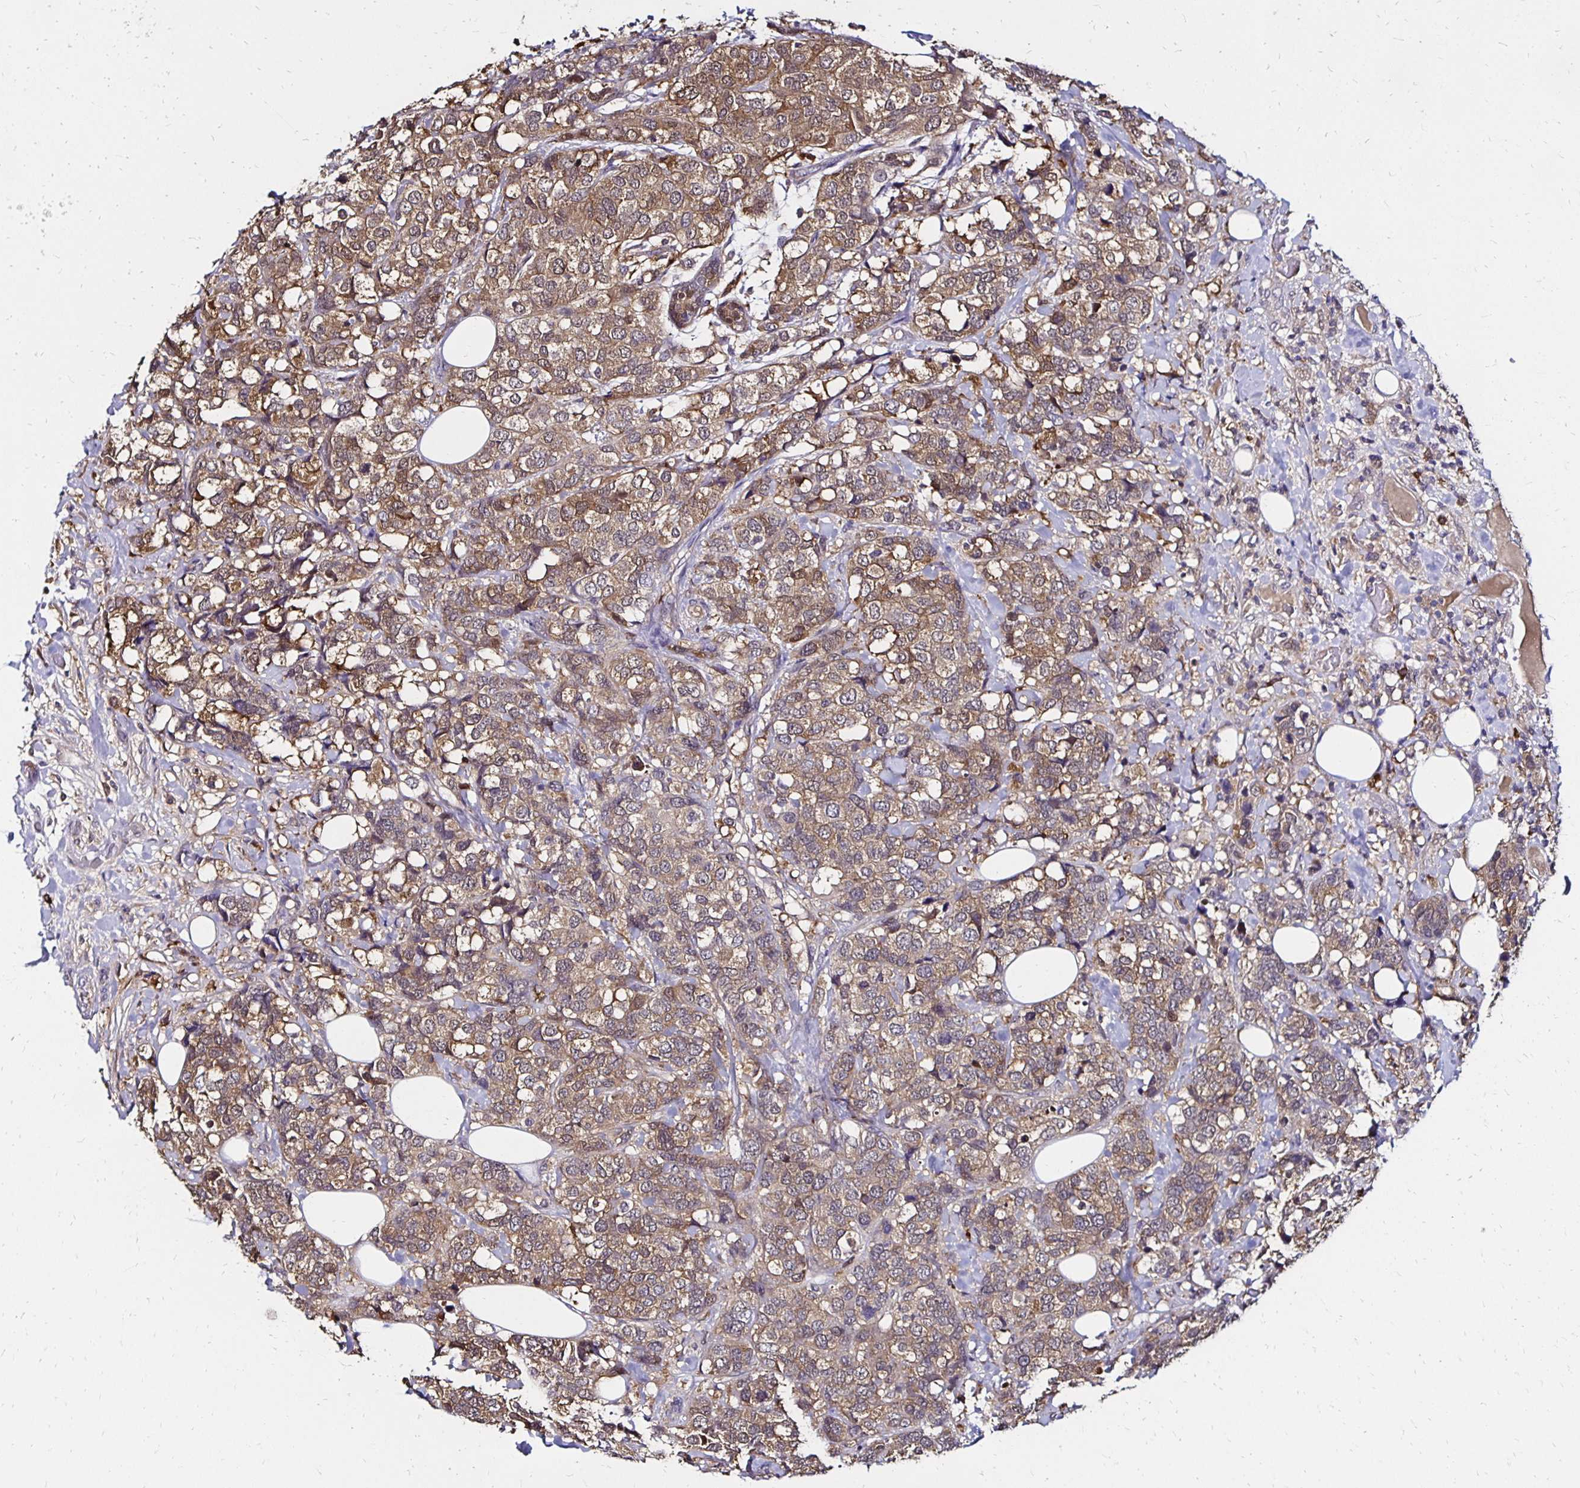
{"staining": {"intensity": "weak", "quantity": ">75%", "location": "cytoplasmic/membranous"}, "tissue": "breast cancer", "cell_type": "Tumor cells", "image_type": "cancer", "snomed": [{"axis": "morphology", "description": "Lobular carcinoma"}, {"axis": "topography", "description": "Breast"}], "caption": "High-magnification brightfield microscopy of breast cancer (lobular carcinoma) stained with DAB (brown) and counterstained with hematoxylin (blue). tumor cells exhibit weak cytoplasmic/membranous staining is seen in about>75% of cells. (IHC, brightfield microscopy, high magnification).", "gene": "TXN", "patient": {"sex": "female", "age": 59}}